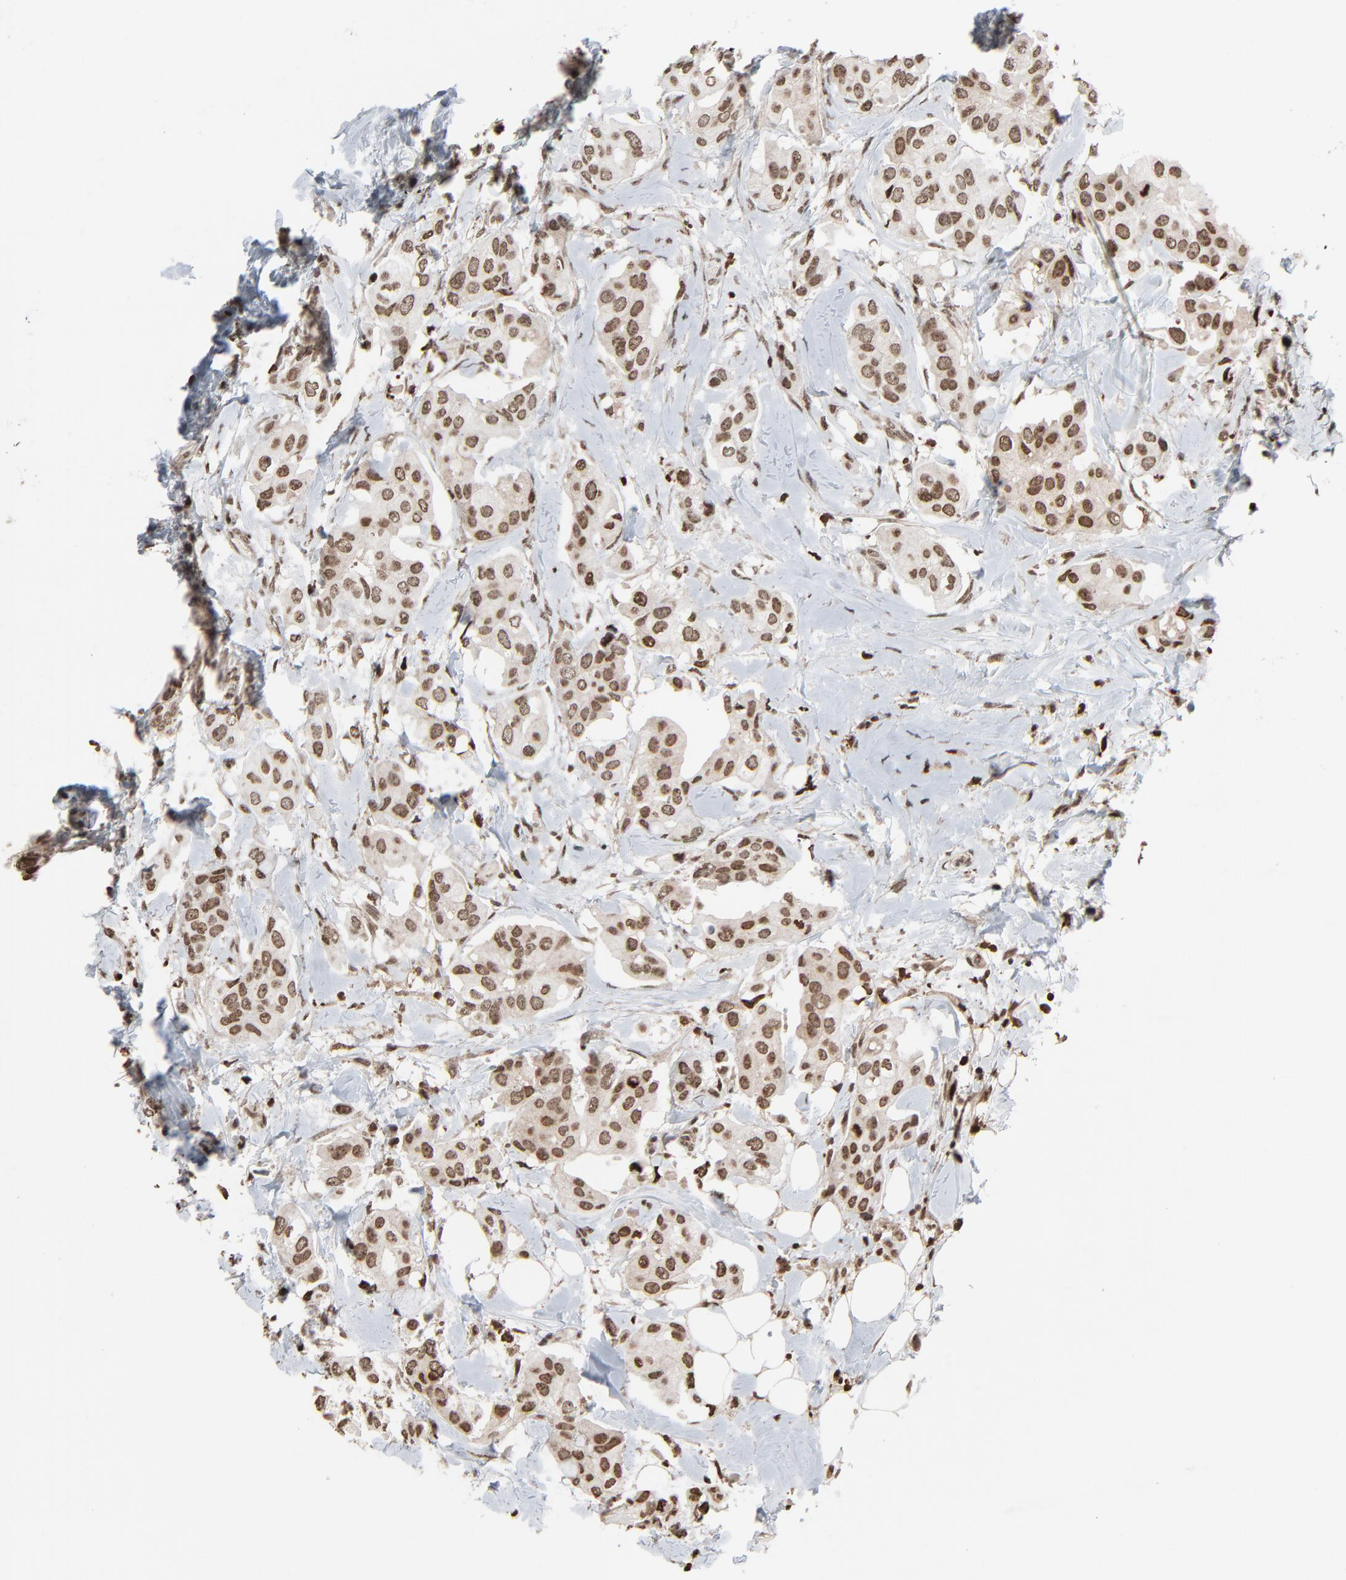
{"staining": {"intensity": "moderate", "quantity": ">75%", "location": "nuclear"}, "tissue": "breast cancer", "cell_type": "Tumor cells", "image_type": "cancer", "snomed": [{"axis": "morphology", "description": "Duct carcinoma"}, {"axis": "topography", "description": "Breast"}], "caption": "This is an image of immunohistochemistry staining of breast invasive ductal carcinoma, which shows moderate positivity in the nuclear of tumor cells.", "gene": "RPS6KA3", "patient": {"sex": "female", "age": 40}}